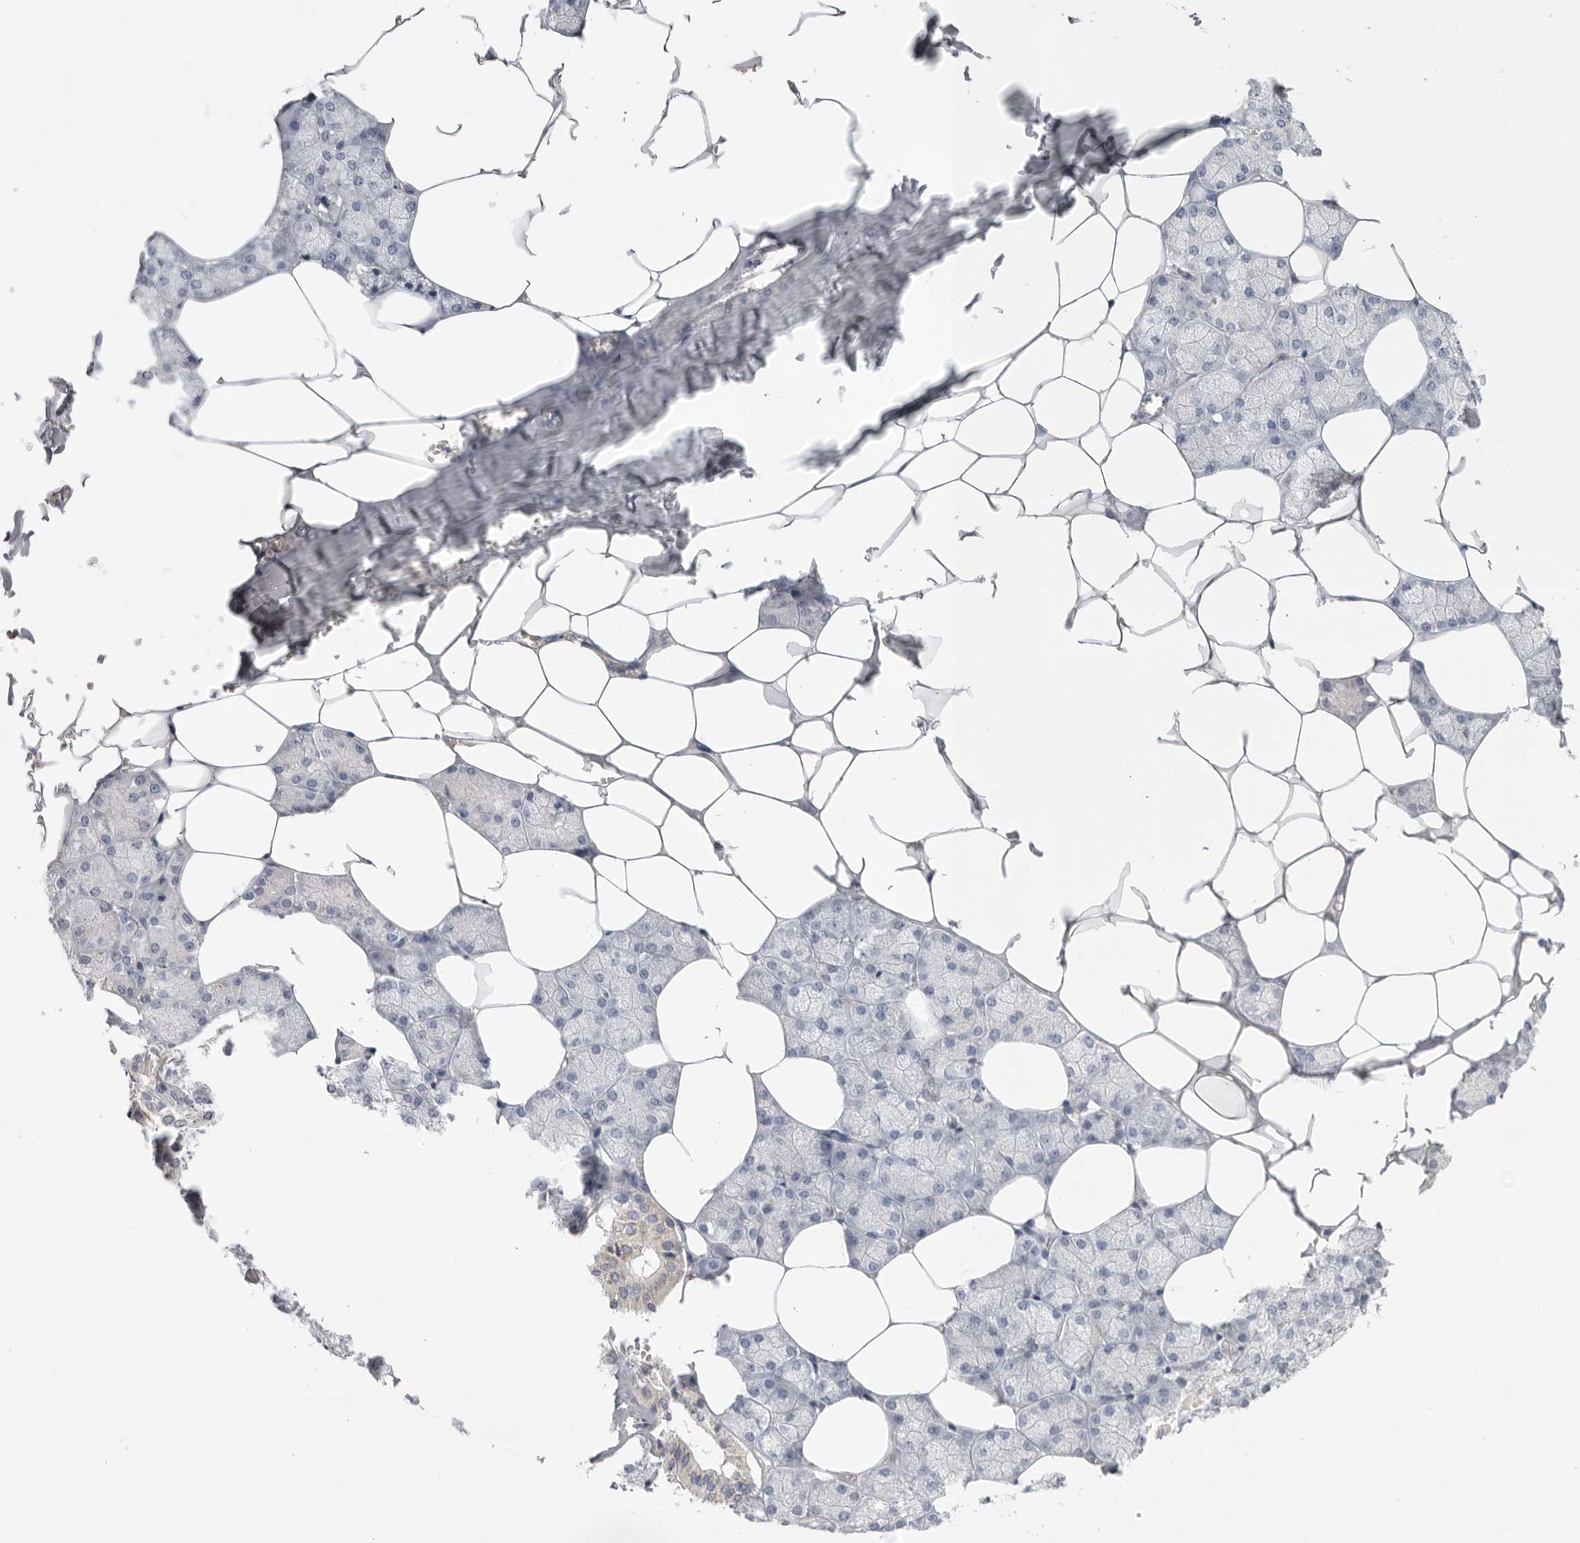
{"staining": {"intensity": "negative", "quantity": "none", "location": "none"}, "tissue": "salivary gland", "cell_type": "Glandular cells", "image_type": "normal", "snomed": [{"axis": "morphology", "description": "Normal tissue, NOS"}, {"axis": "topography", "description": "Salivary gland"}], "caption": "Protein analysis of benign salivary gland displays no significant positivity in glandular cells. (Brightfield microscopy of DAB immunohistochemistry (IHC) at high magnification).", "gene": "CCDC126", "patient": {"sex": "male", "age": 62}}